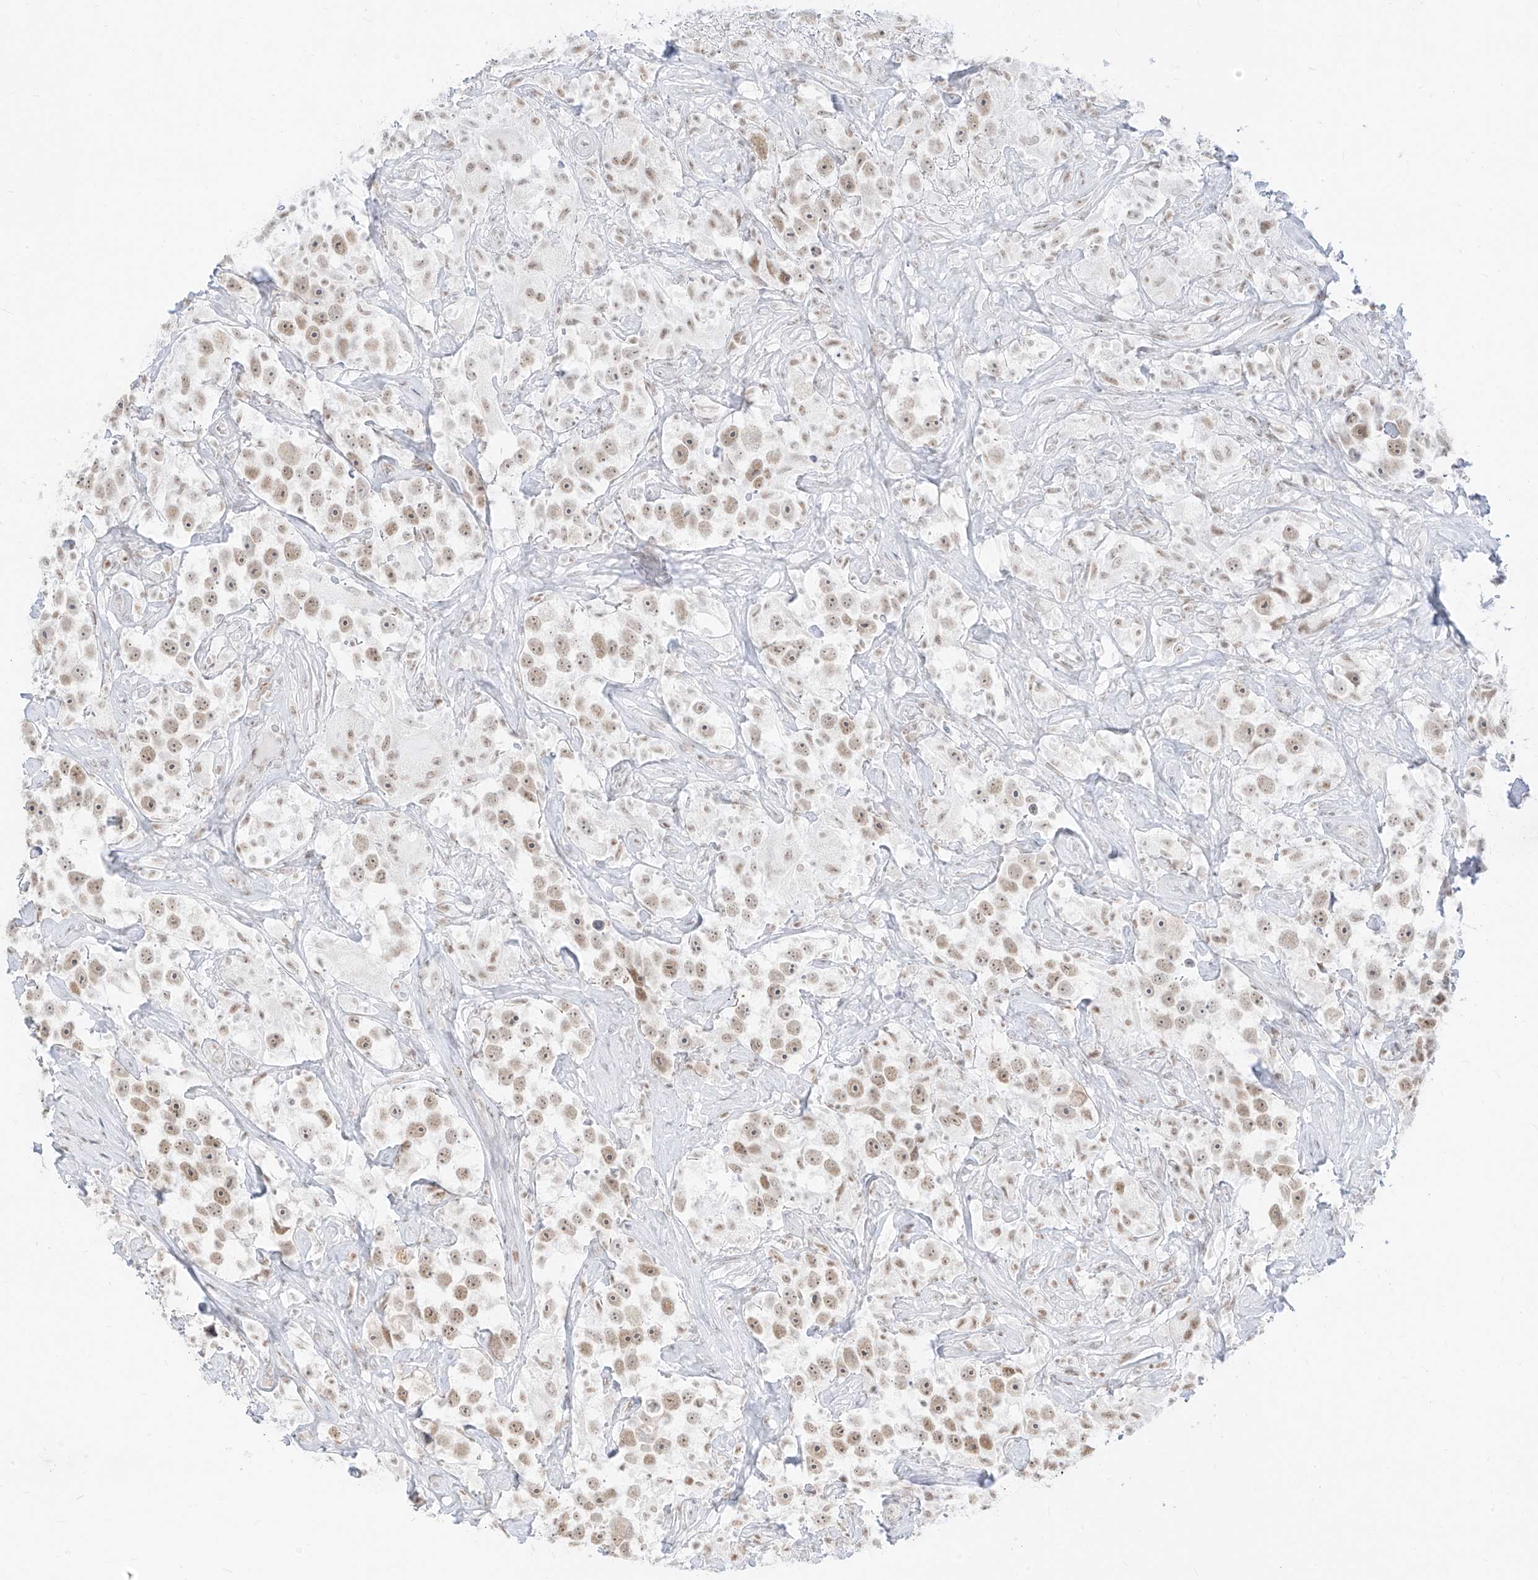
{"staining": {"intensity": "moderate", "quantity": "25%-75%", "location": "nuclear"}, "tissue": "testis cancer", "cell_type": "Tumor cells", "image_type": "cancer", "snomed": [{"axis": "morphology", "description": "Seminoma, NOS"}, {"axis": "topography", "description": "Testis"}], "caption": "Testis seminoma stained for a protein (brown) demonstrates moderate nuclear positive staining in approximately 25%-75% of tumor cells.", "gene": "SUPT5H", "patient": {"sex": "male", "age": 49}}